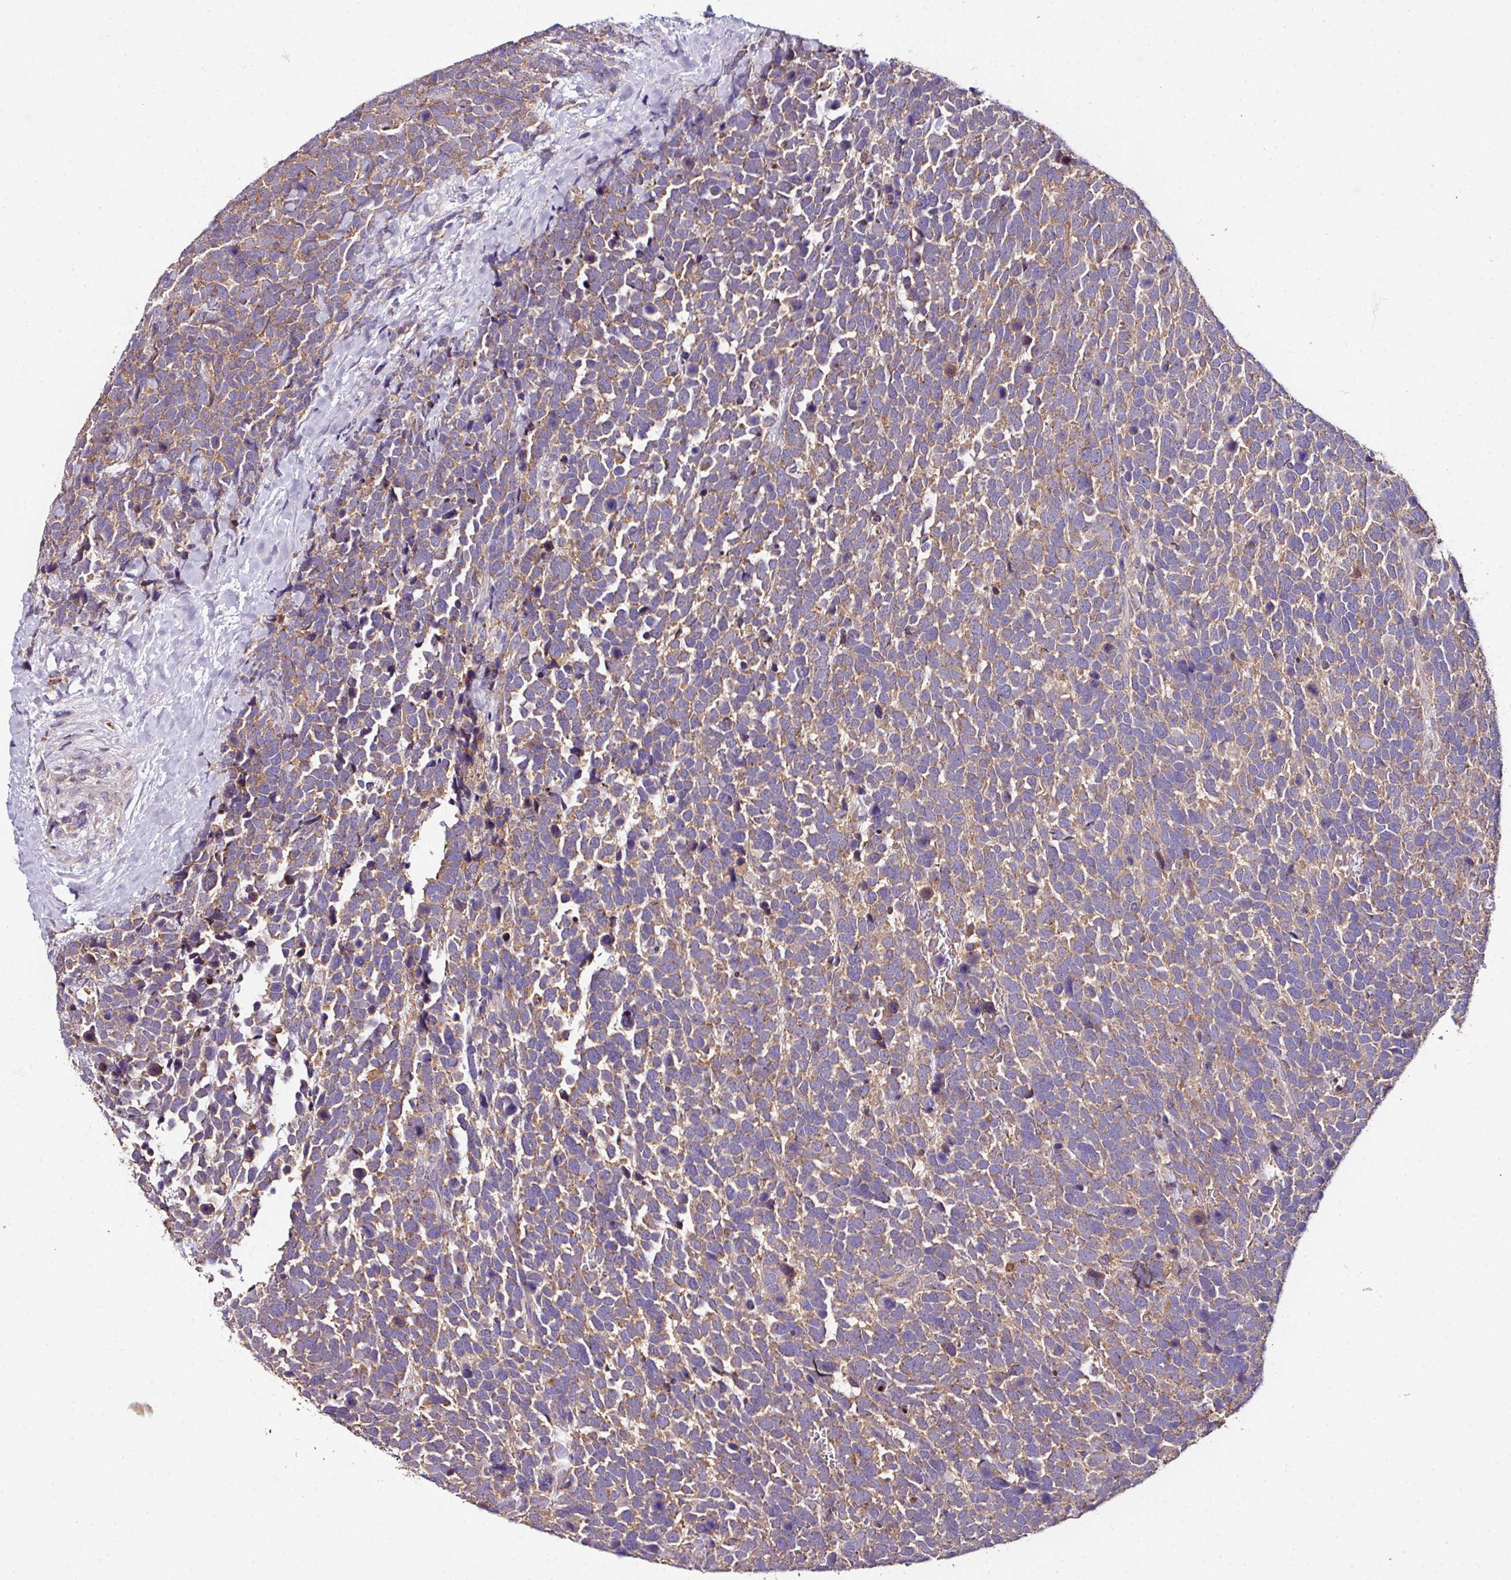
{"staining": {"intensity": "moderate", "quantity": "25%-75%", "location": "cytoplasmic/membranous"}, "tissue": "urothelial cancer", "cell_type": "Tumor cells", "image_type": "cancer", "snomed": [{"axis": "morphology", "description": "Urothelial carcinoma, High grade"}, {"axis": "topography", "description": "Urinary bladder"}], "caption": "Approximately 25%-75% of tumor cells in human urothelial cancer show moderate cytoplasmic/membranous protein staining as visualized by brown immunohistochemical staining.", "gene": "CPD", "patient": {"sex": "female", "age": 82}}